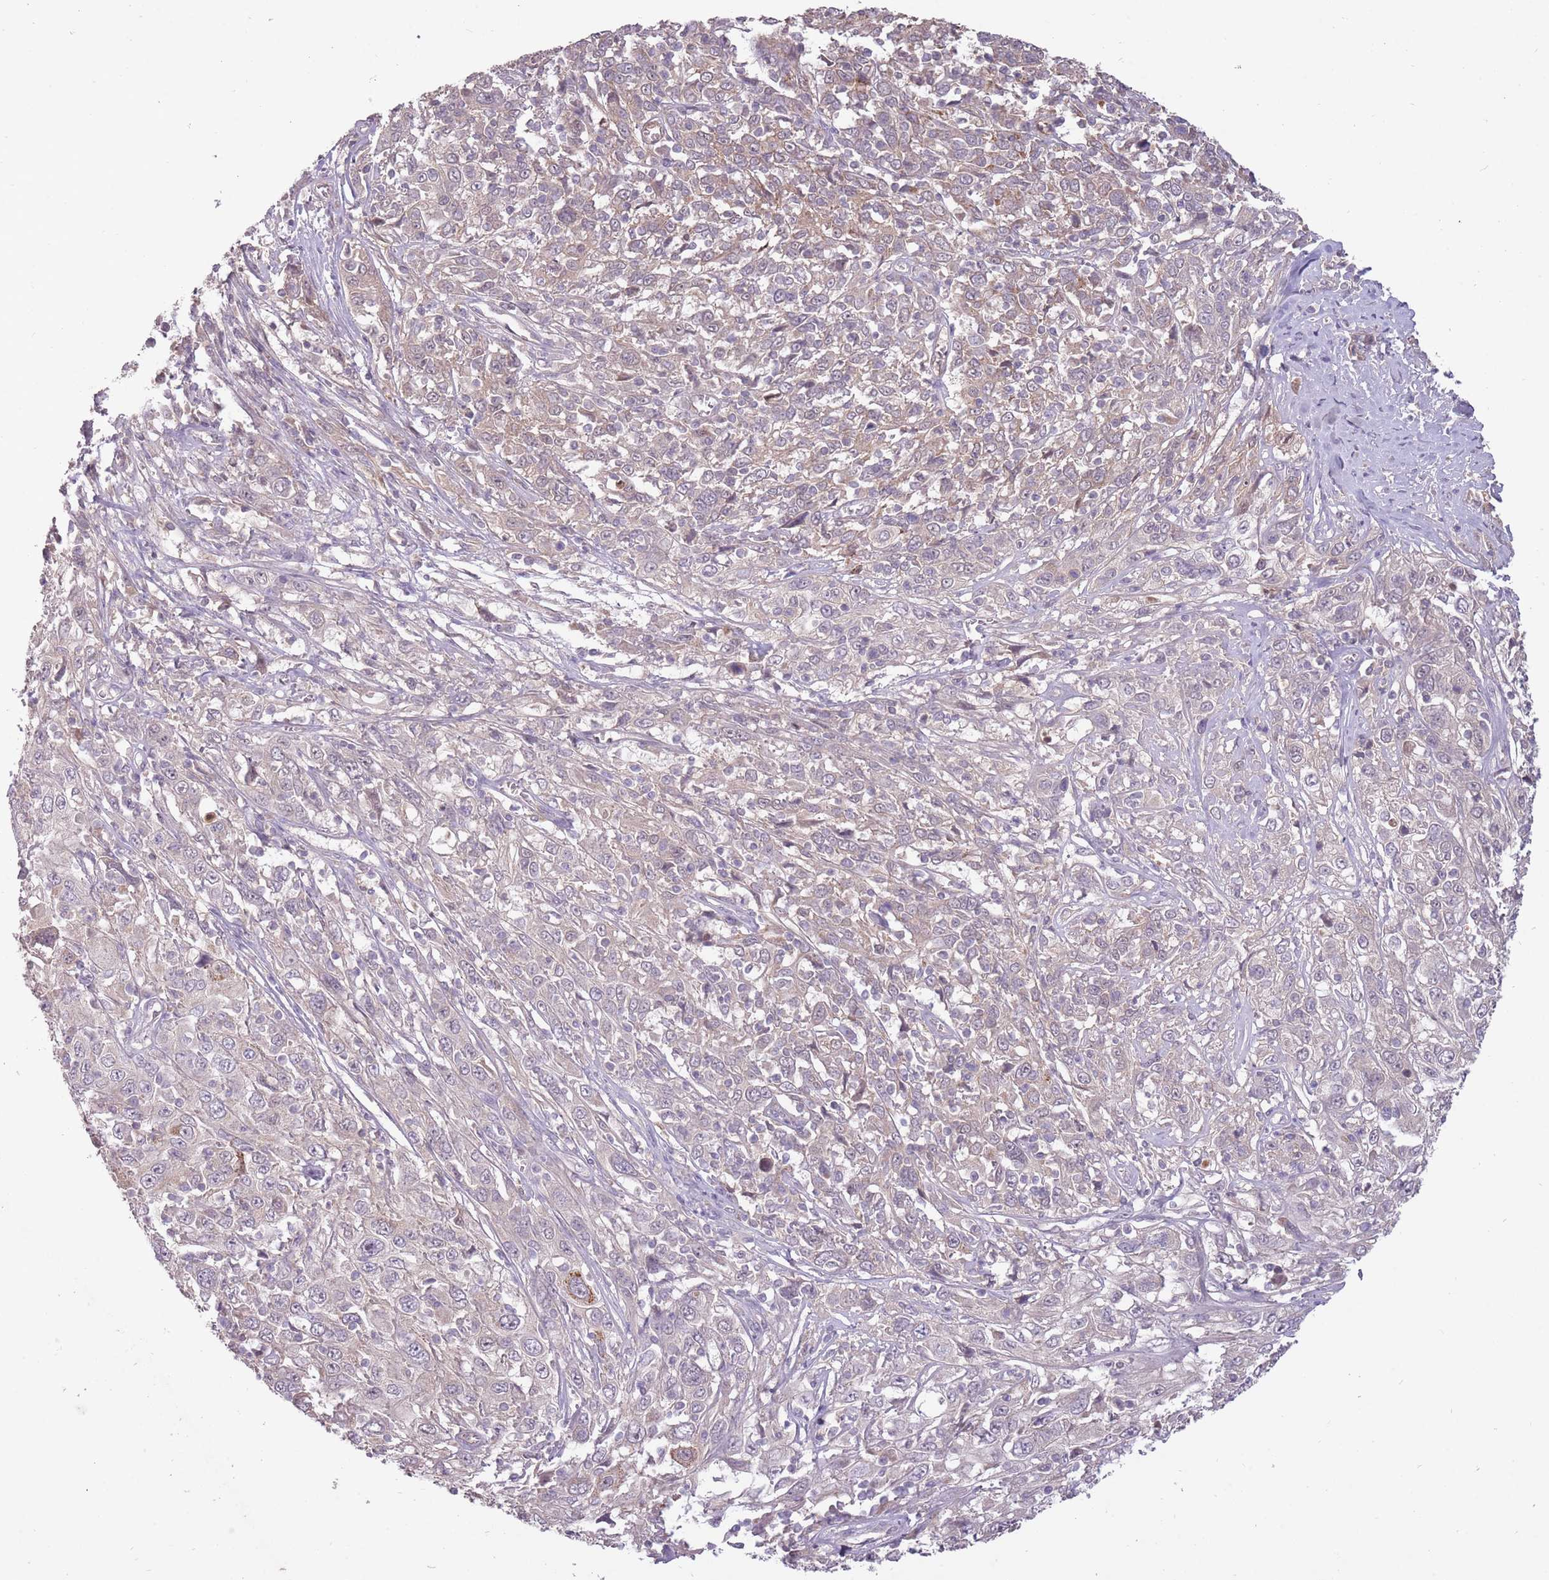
{"staining": {"intensity": "negative", "quantity": "none", "location": "none"}, "tissue": "cervical cancer", "cell_type": "Tumor cells", "image_type": "cancer", "snomed": [{"axis": "morphology", "description": "Squamous cell carcinoma, NOS"}, {"axis": "topography", "description": "Cervix"}], "caption": "Cervical cancer (squamous cell carcinoma) was stained to show a protein in brown. There is no significant positivity in tumor cells. The staining is performed using DAB brown chromogen with nuclei counter-stained in using hematoxylin.", "gene": "LRATD2", "patient": {"sex": "female", "age": 46}}